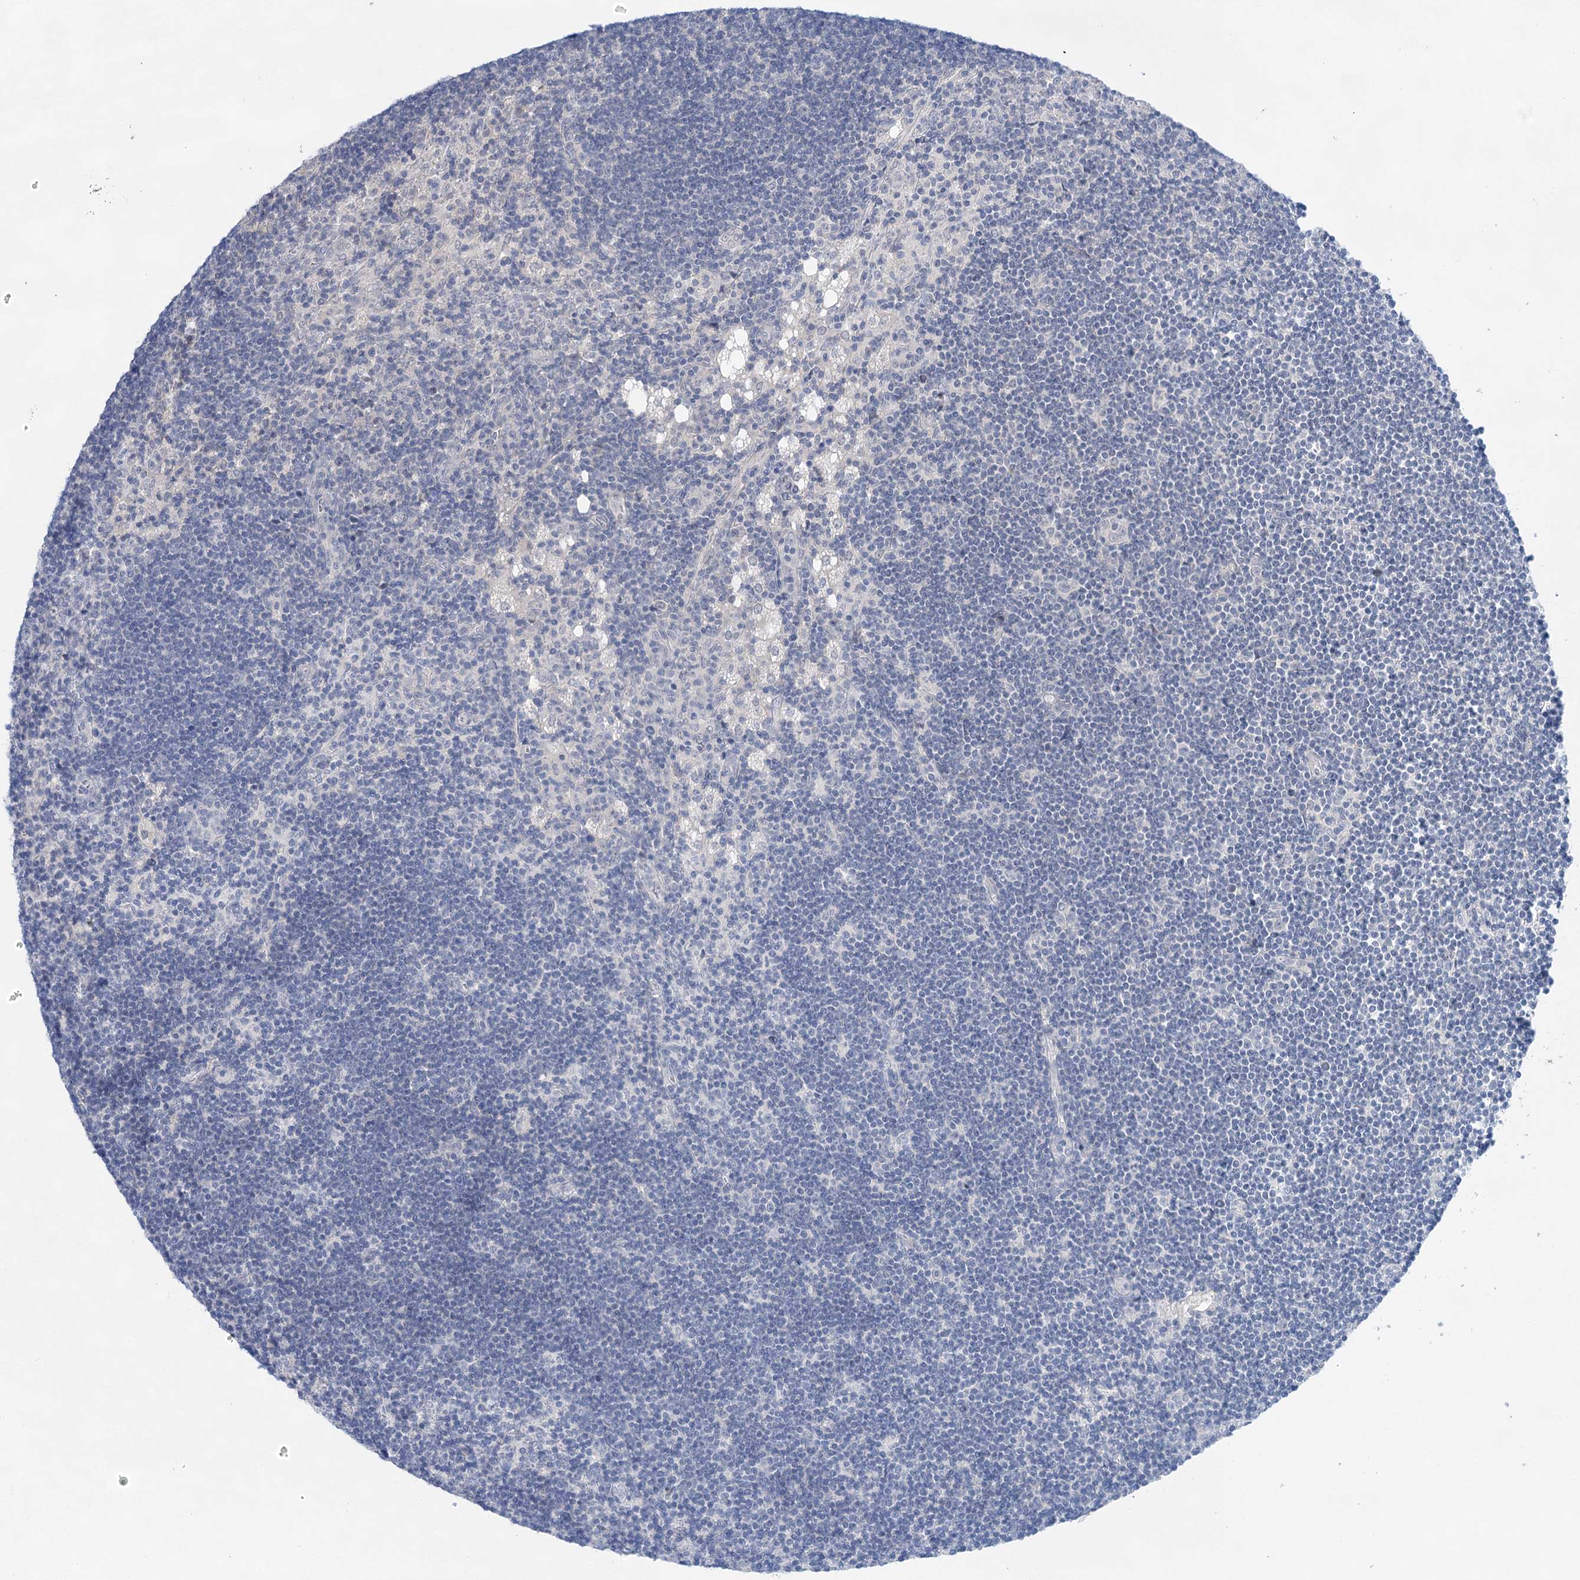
{"staining": {"intensity": "negative", "quantity": "none", "location": "none"}, "tissue": "lymph node", "cell_type": "Germinal center cells", "image_type": "normal", "snomed": [{"axis": "morphology", "description": "Normal tissue, NOS"}, {"axis": "topography", "description": "Lymph node"}], "caption": "High power microscopy image of an immunohistochemistry (IHC) micrograph of normal lymph node, revealing no significant expression in germinal center cells. The staining is performed using DAB (3,3'-diaminobenzidine) brown chromogen with nuclei counter-stained in using hematoxylin.", "gene": "LALBA", "patient": {"sex": "male", "age": 24}}